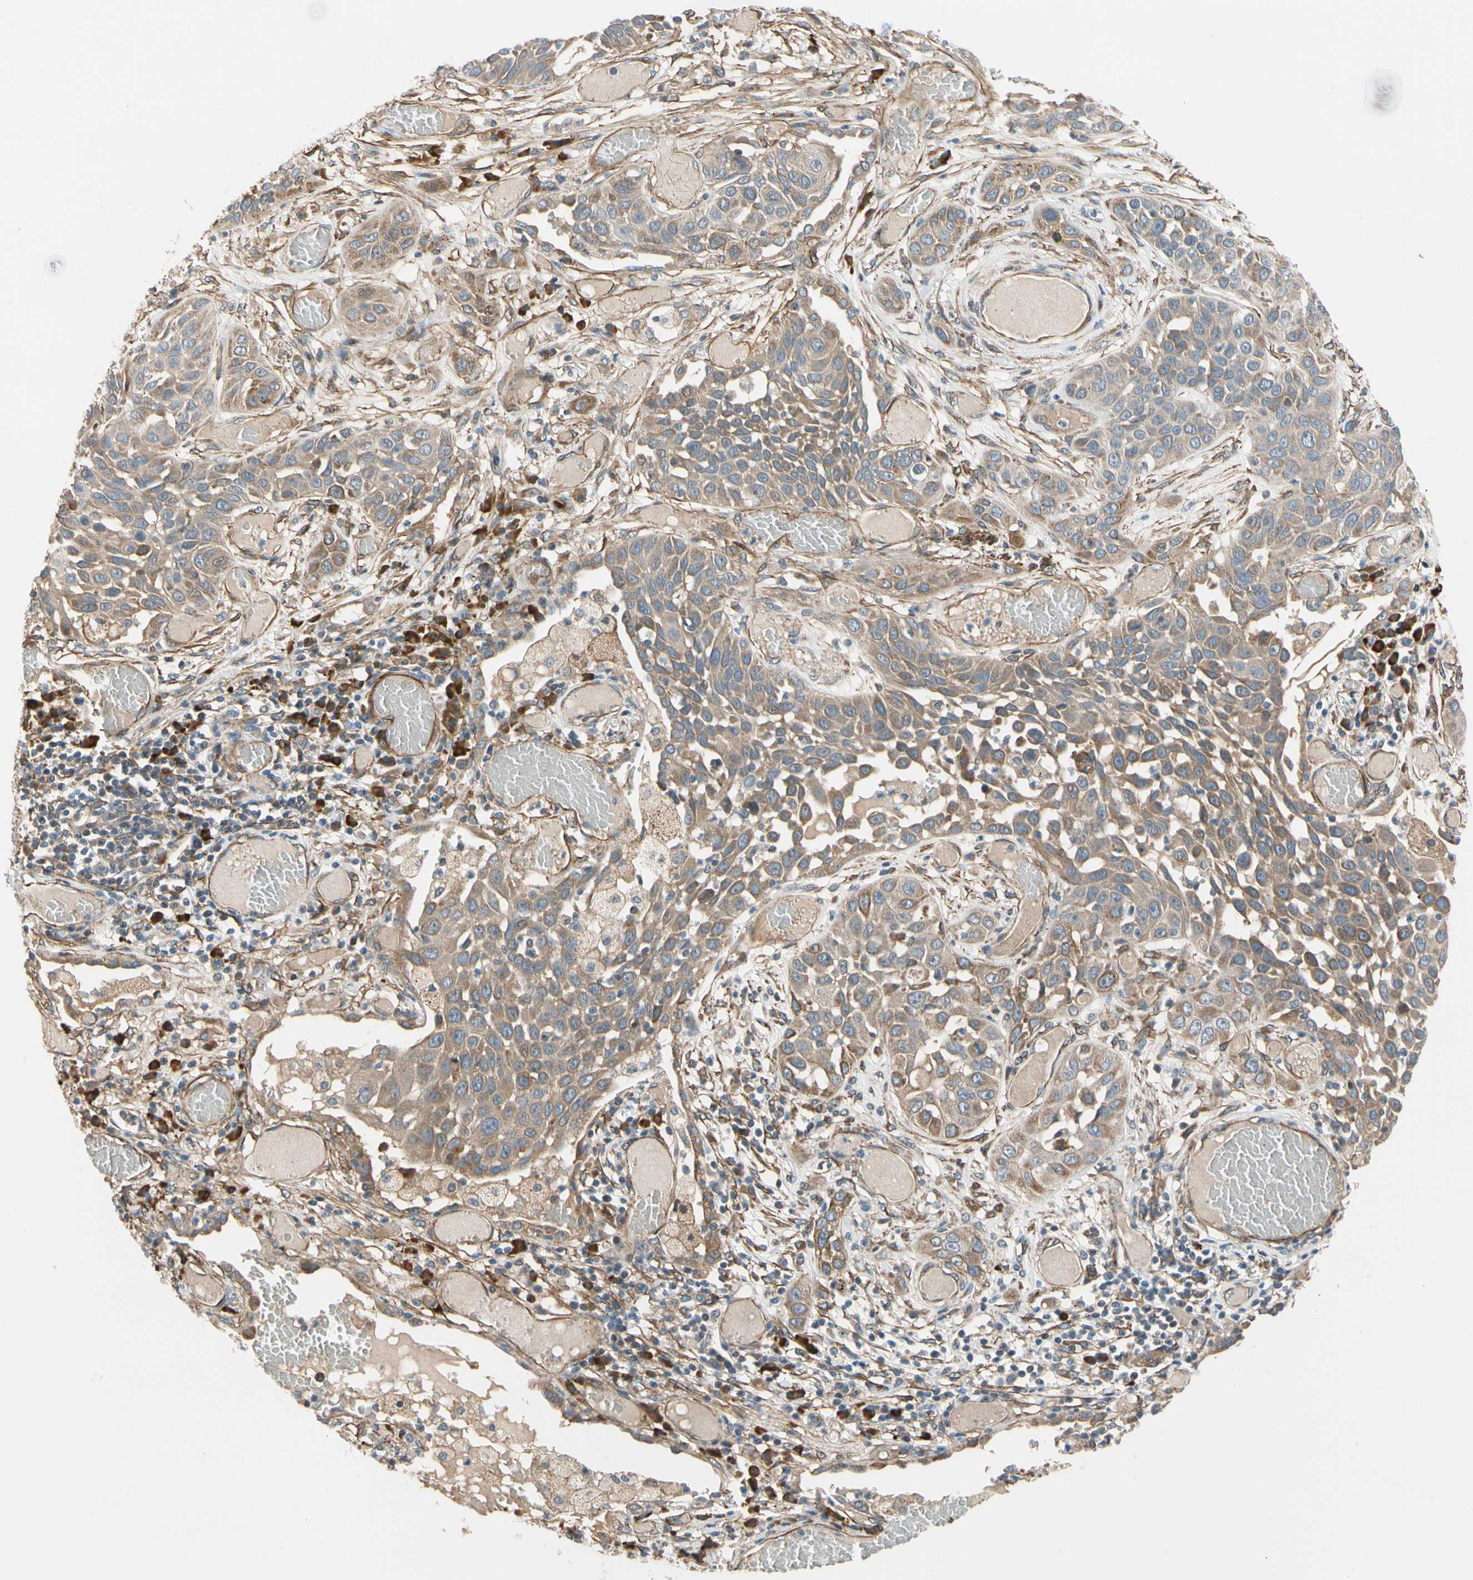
{"staining": {"intensity": "moderate", "quantity": ">75%", "location": "cytoplasmic/membranous"}, "tissue": "lung cancer", "cell_type": "Tumor cells", "image_type": "cancer", "snomed": [{"axis": "morphology", "description": "Squamous cell carcinoma, NOS"}, {"axis": "topography", "description": "Lung"}], "caption": "Immunohistochemistry (IHC) staining of lung cancer (squamous cell carcinoma), which exhibits medium levels of moderate cytoplasmic/membranous staining in about >75% of tumor cells indicating moderate cytoplasmic/membranous protein positivity. The staining was performed using DAB (3,3'-diaminobenzidine) (brown) for protein detection and nuclei were counterstained in hematoxylin (blue).", "gene": "LIMK2", "patient": {"sex": "male", "age": 71}}